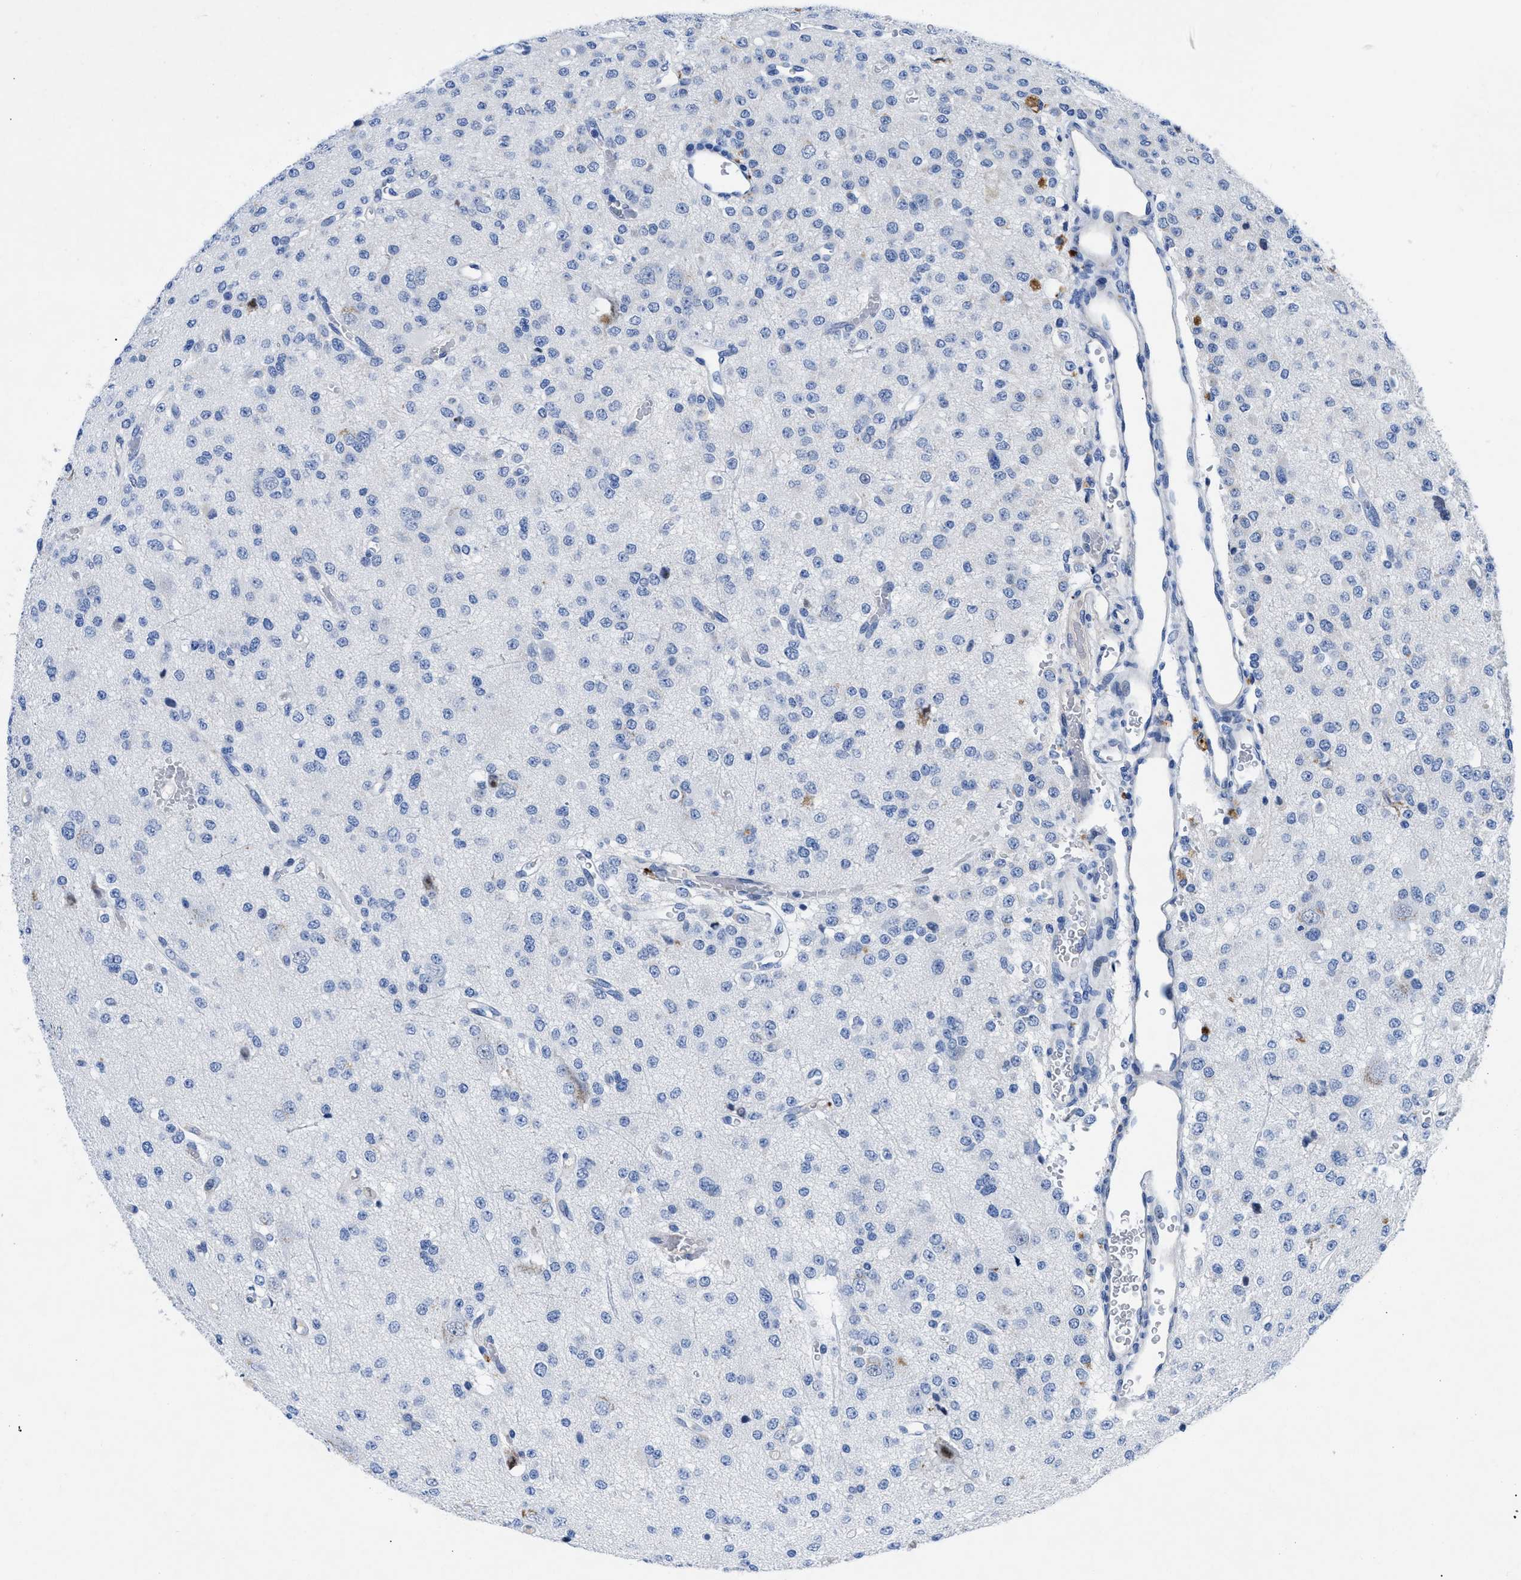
{"staining": {"intensity": "negative", "quantity": "none", "location": "none"}, "tissue": "glioma", "cell_type": "Tumor cells", "image_type": "cancer", "snomed": [{"axis": "morphology", "description": "Glioma, malignant, Low grade"}, {"axis": "topography", "description": "Brain"}], "caption": "Immunohistochemistry of glioma demonstrates no expression in tumor cells. (Stains: DAB immunohistochemistry (IHC) with hematoxylin counter stain, Microscopy: brightfield microscopy at high magnification).", "gene": "TMEM68", "patient": {"sex": "male", "age": 38}}